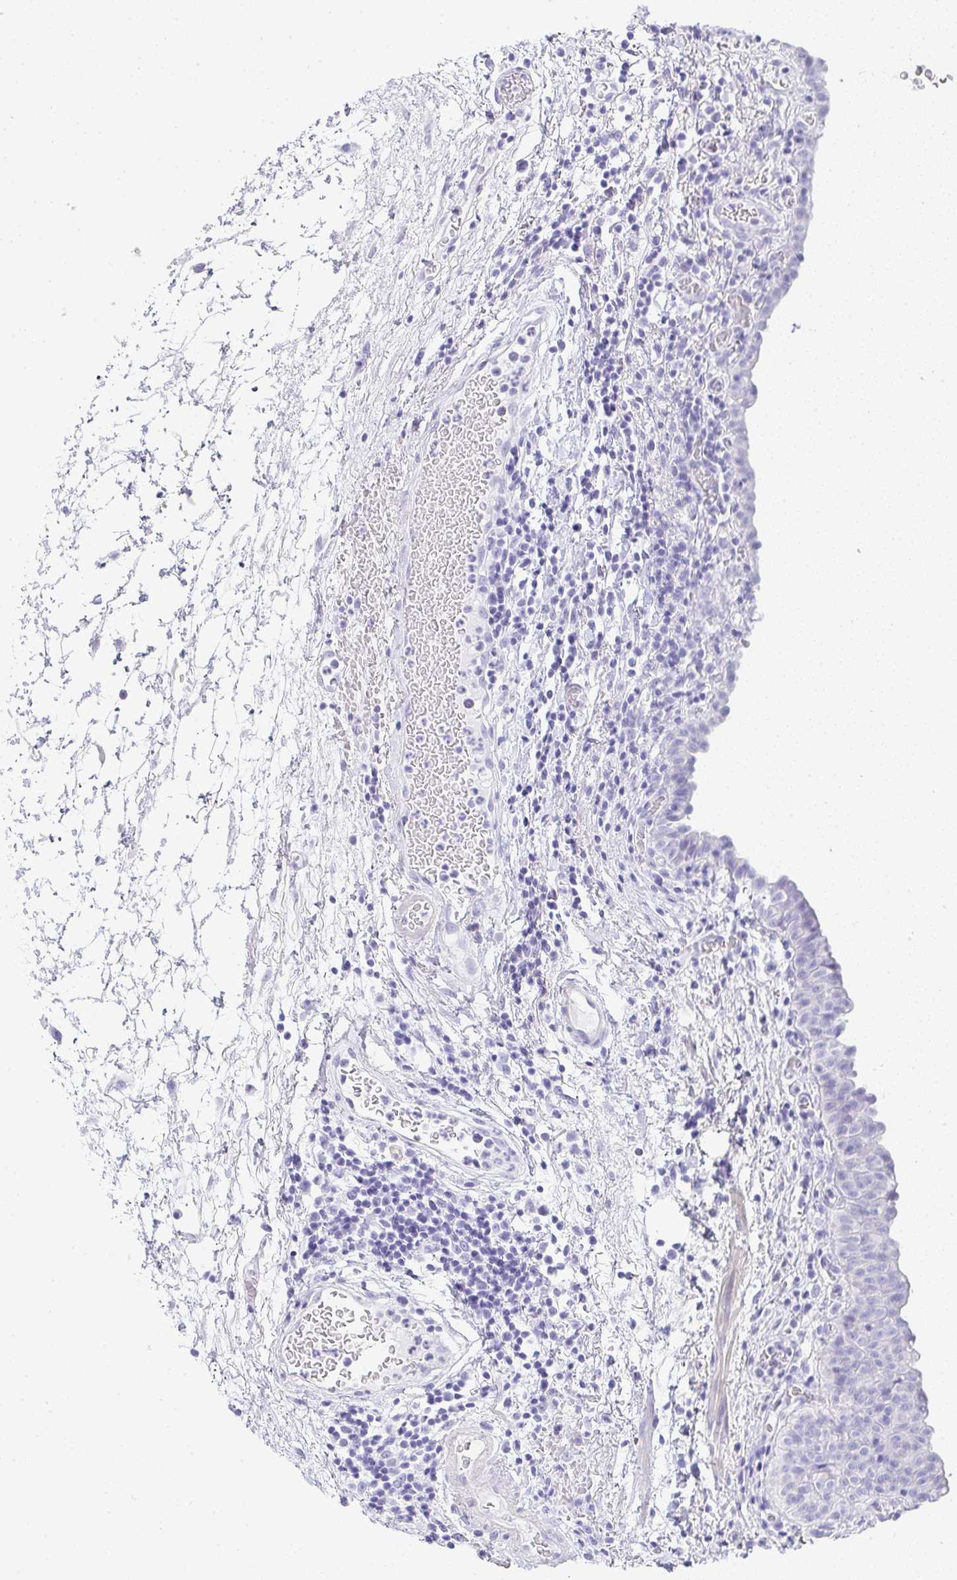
{"staining": {"intensity": "negative", "quantity": "none", "location": "none"}, "tissue": "urinary bladder", "cell_type": "Urothelial cells", "image_type": "normal", "snomed": [{"axis": "morphology", "description": "Normal tissue, NOS"}, {"axis": "morphology", "description": "Inflammation, NOS"}, {"axis": "topography", "description": "Urinary bladder"}], "caption": "IHC photomicrograph of normal urinary bladder stained for a protein (brown), which displays no positivity in urothelial cells.", "gene": "PRND", "patient": {"sex": "male", "age": 57}}